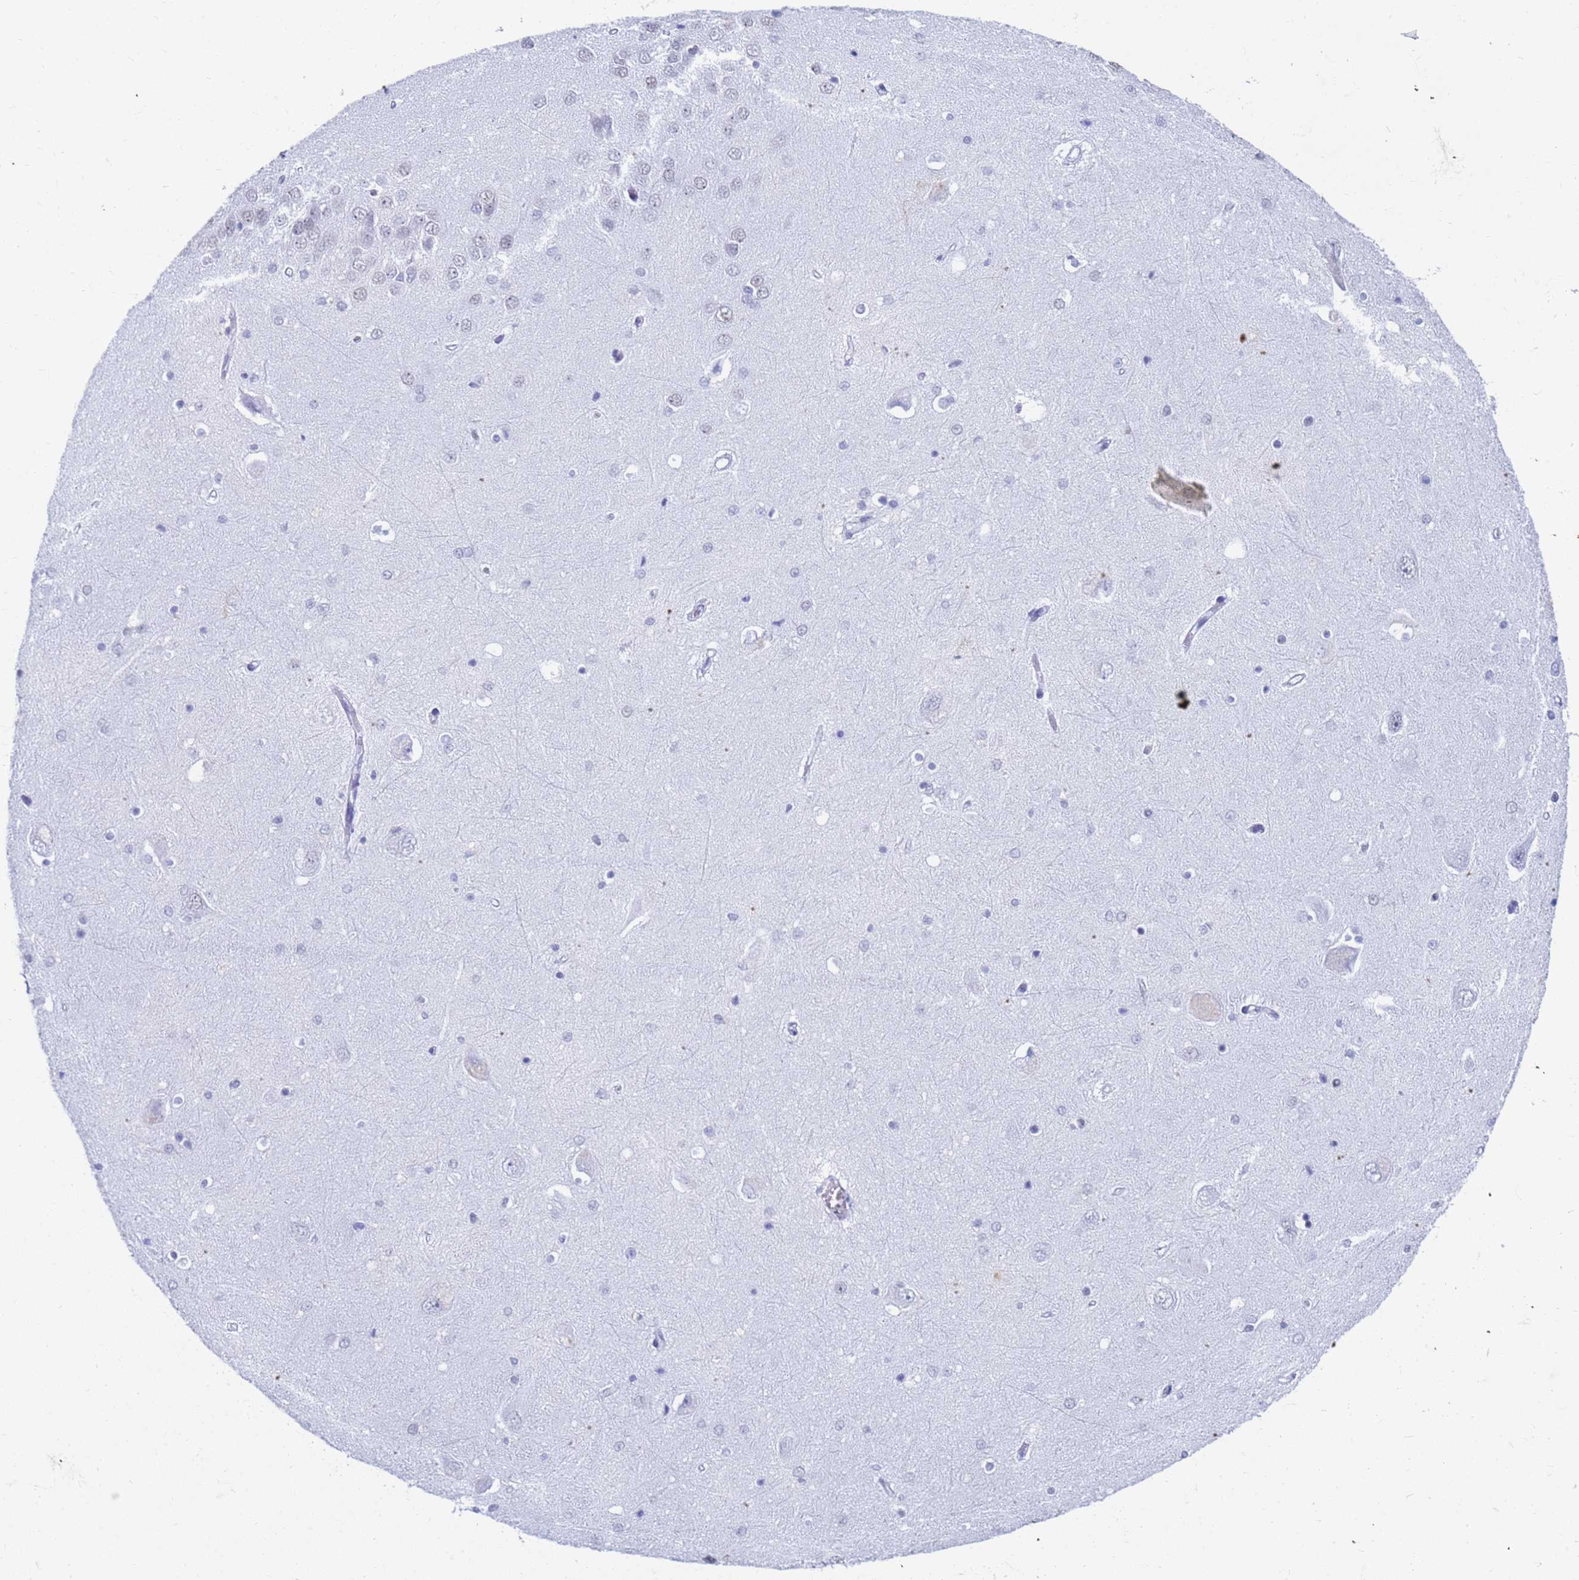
{"staining": {"intensity": "negative", "quantity": "none", "location": "none"}, "tissue": "hippocampus", "cell_type": "Glial cells", "image_type": "normal", "snomed": [{"axis": "morphology", "description": "Normal tissue, NOS"}, {"axis": "topography", "description": "Hippocampus"}], "caption": "Immunohistochemical staining of benign human hippocampus displays no significant positivity in glial cells.", "gene": "SLC7A9", "patient": {"sex": "male", "age": 45}}